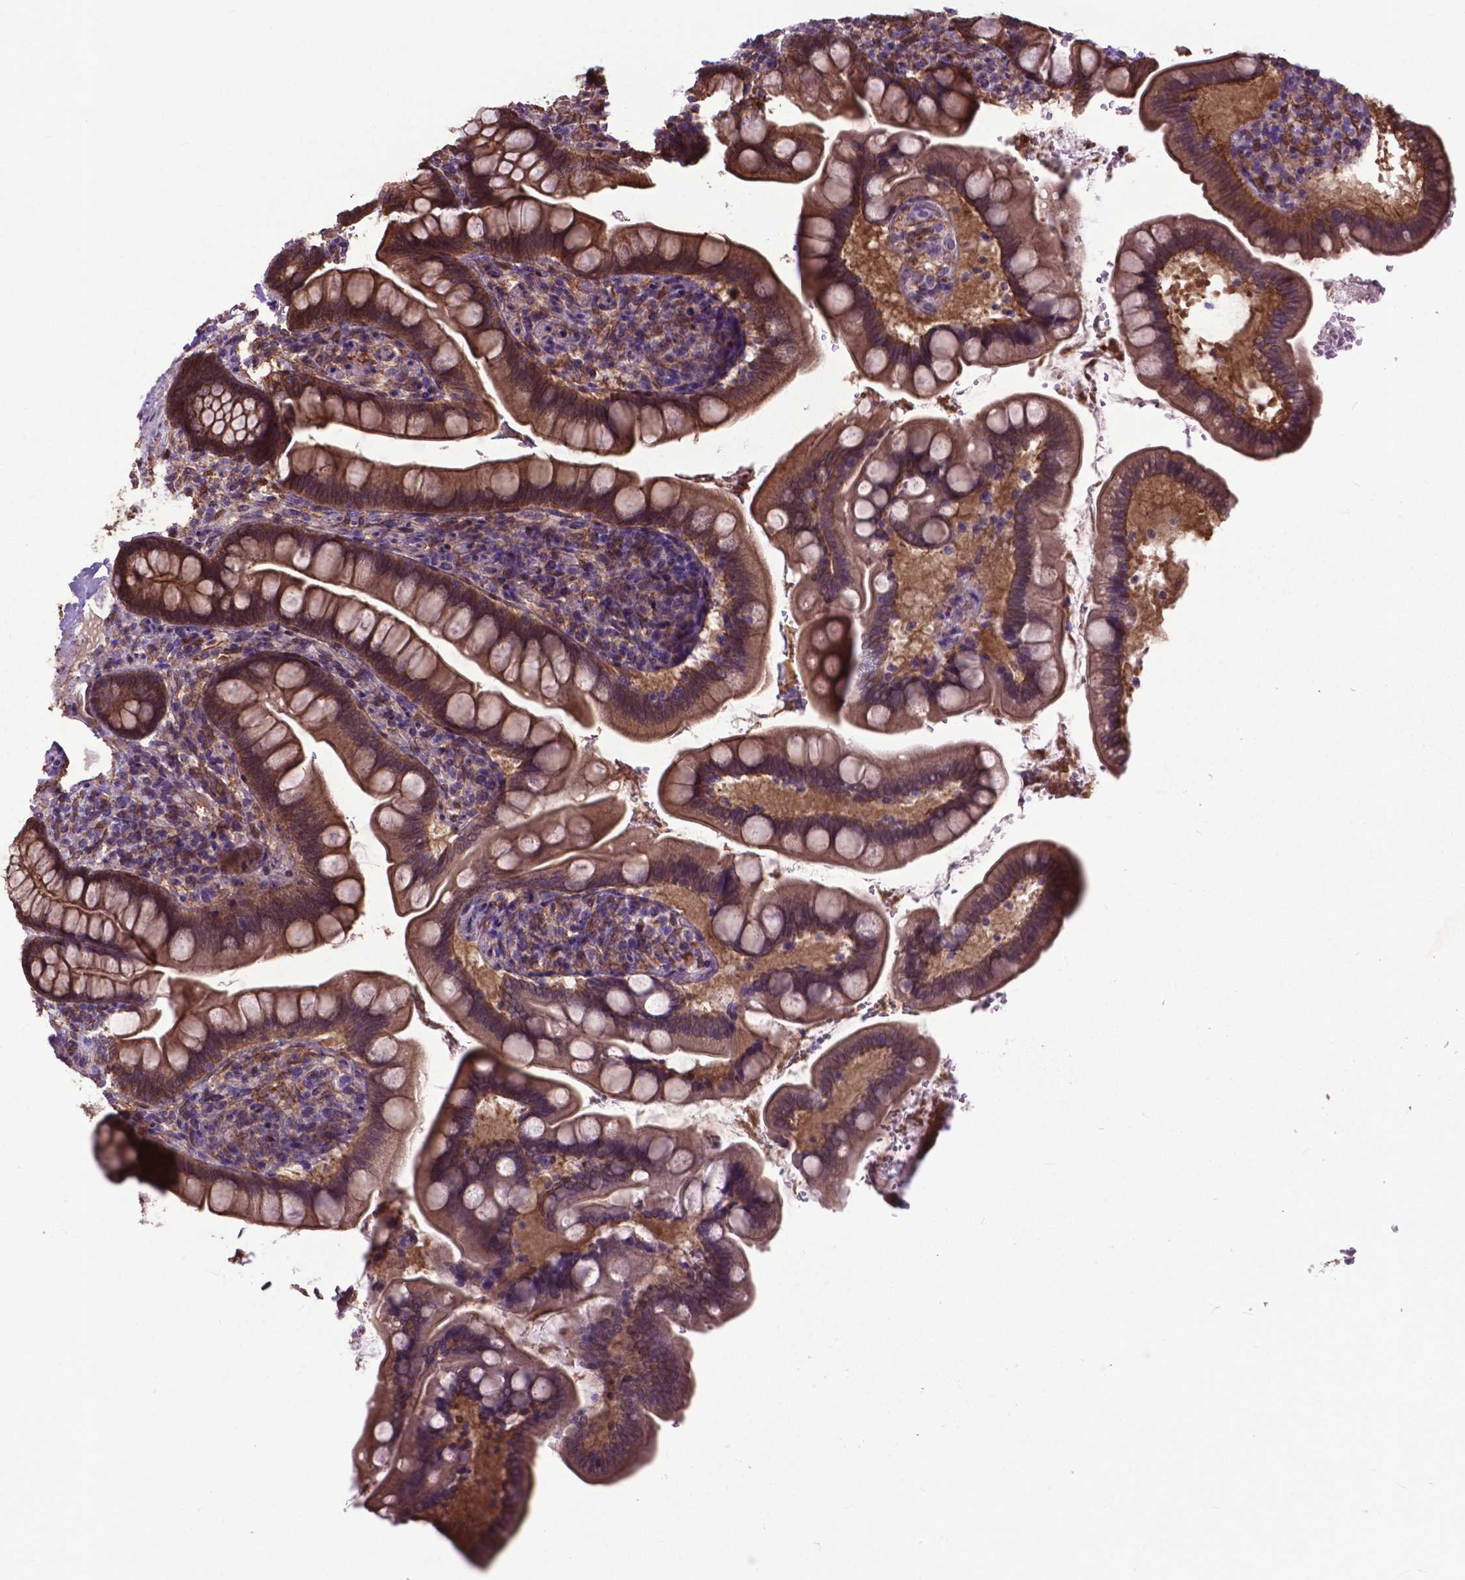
{"staining": {"intensity": "moderate", "quantity": ">75%", "location": "cytoplasmic/membranous,nuclear"}, "tissue": "small intestine", "cell_type": "Glandular cells", "image_type": "normal", "snomed": [{"axis": "morphology", "description": "Normal tissue, NOS"}, {"axis": "topography", "description": "Small intestine"}], "caption": "This photomicrograph reveals immunohistochemistry staining of benign human small intestine, with medium moderate cytoplasmic/membranous,nuclear positivity in about >75% of glandular cells.", "gene": "PDLIM1", "patient": {"sex": "female", "age": 56}}